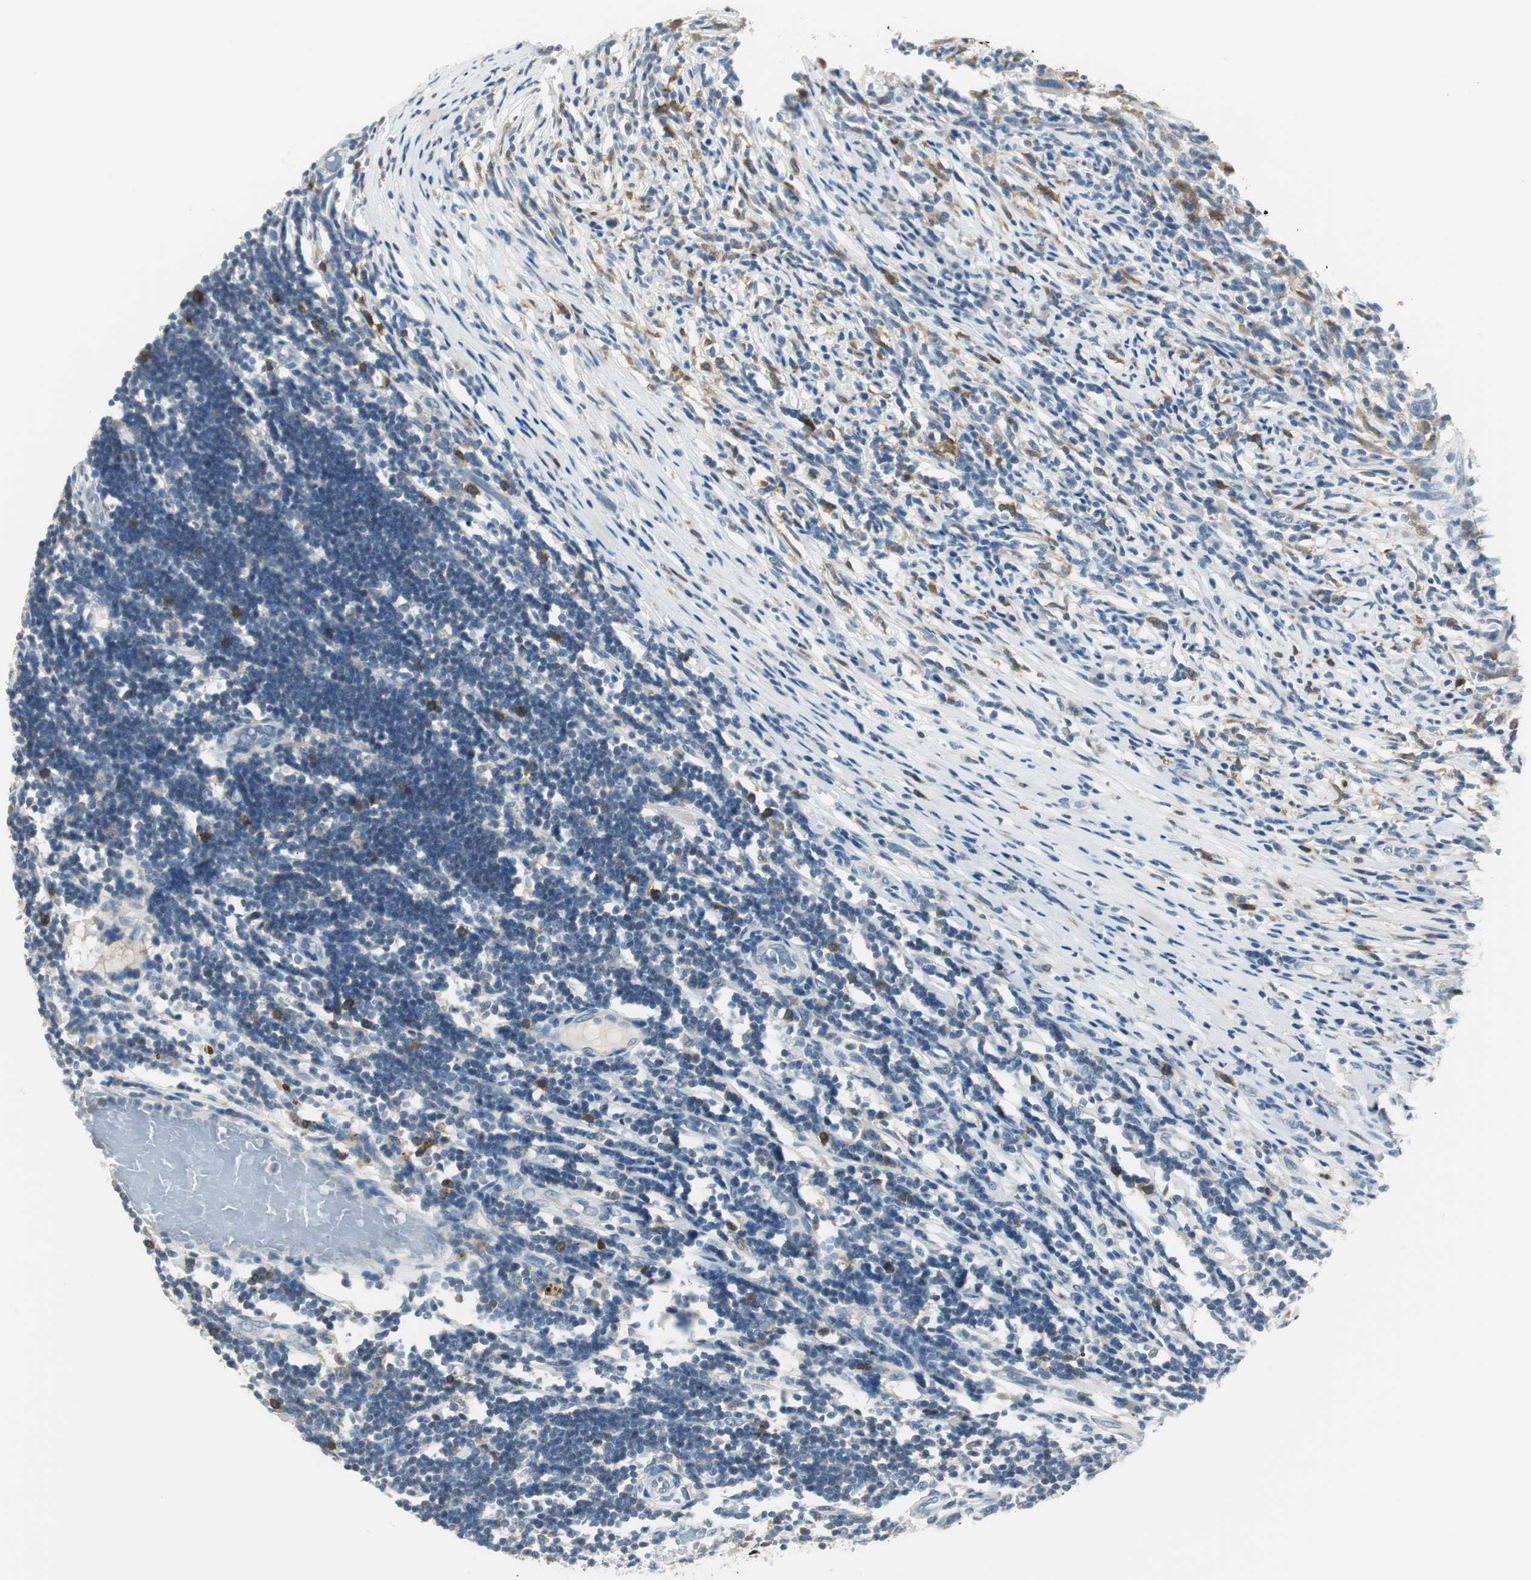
{"staining": {"intensity": "negative", "quantity": "none", "location": "none"}, "tissue": "melanoma", "cell_type": "Tumor cells", "image_type": "cancer", "snomed": [{"axis": "morphology", "description": "Malignant melanoma, Metastatic site"}, {"axis": "topography", "description": "Lymph node"}], "caption": "A high-resolution histopathology image shows immunohistochemistry staining of malignant melanoma (metastatic site), which displays no significant expression in tumor cells.", "gene": "MSTO1", "patient": {"sex": "male", "age": 61}}